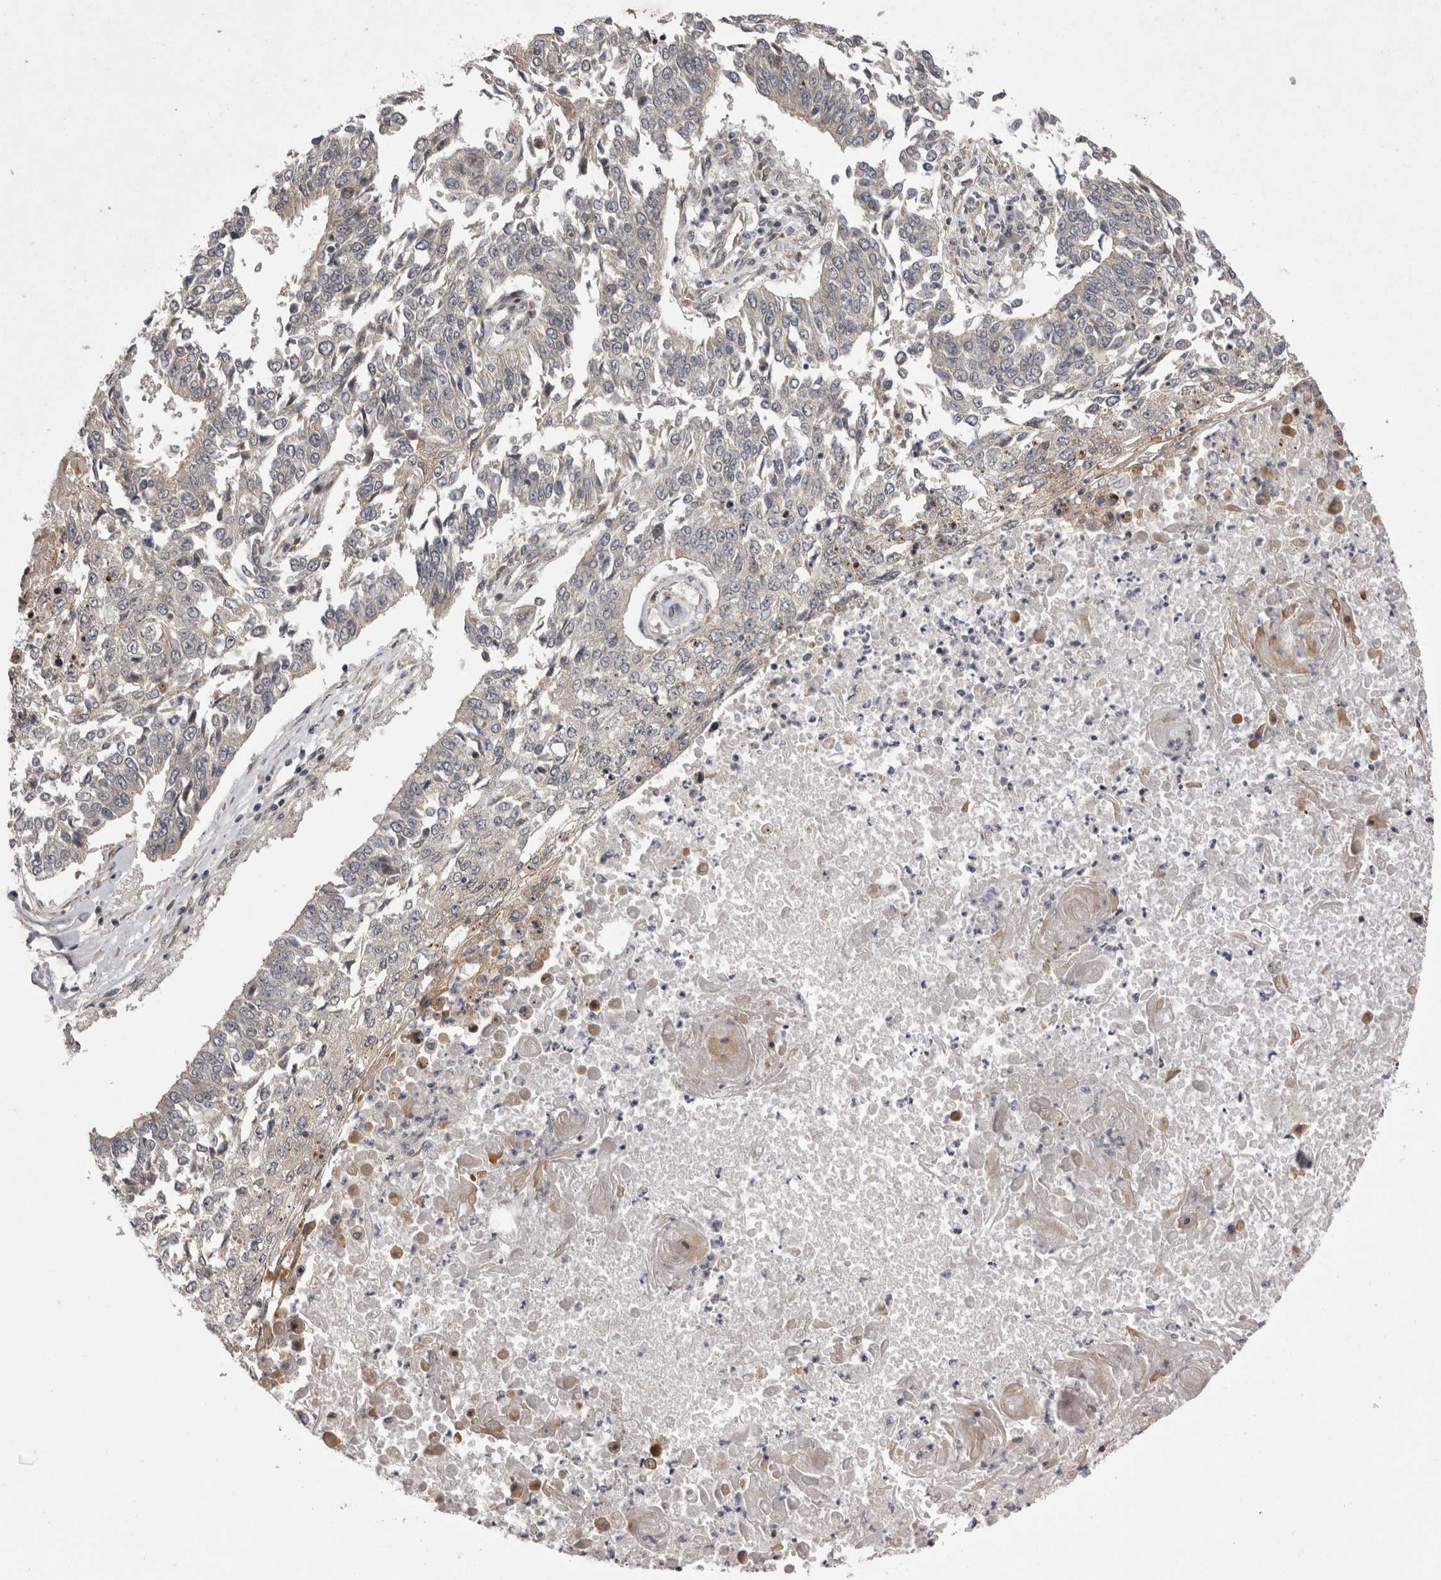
{"staining": {"intensity": "negative", "quantity": "none", "location": "none"}, "tissue": "lung cancer", "cell_type": "Tumor cells", "image_type": "cancer", "snomed": [{"axis": "morphology", "description": "Normal tissue, NOS"}, {"axis": "morphology", "description": "Squamous cell carcinoma, NOS"}, {"axis": "topography", "description": "Cartilage tissue"}, {"axis": "topography", "description": "Bronchus"}, {"axis": "topography", "description": "Lung"}, {"axis": "topography", "description": "Peripheral nerve tissue"}], "caption": "An immunohistochemistry image of lung cancer (squamous cell carcinoma) is shown. There is no staining in tumor cells of lung cancer (squamous cell carcinoma).", "gene": "NENF", "patient": {"sex": "female", "age": 49}}